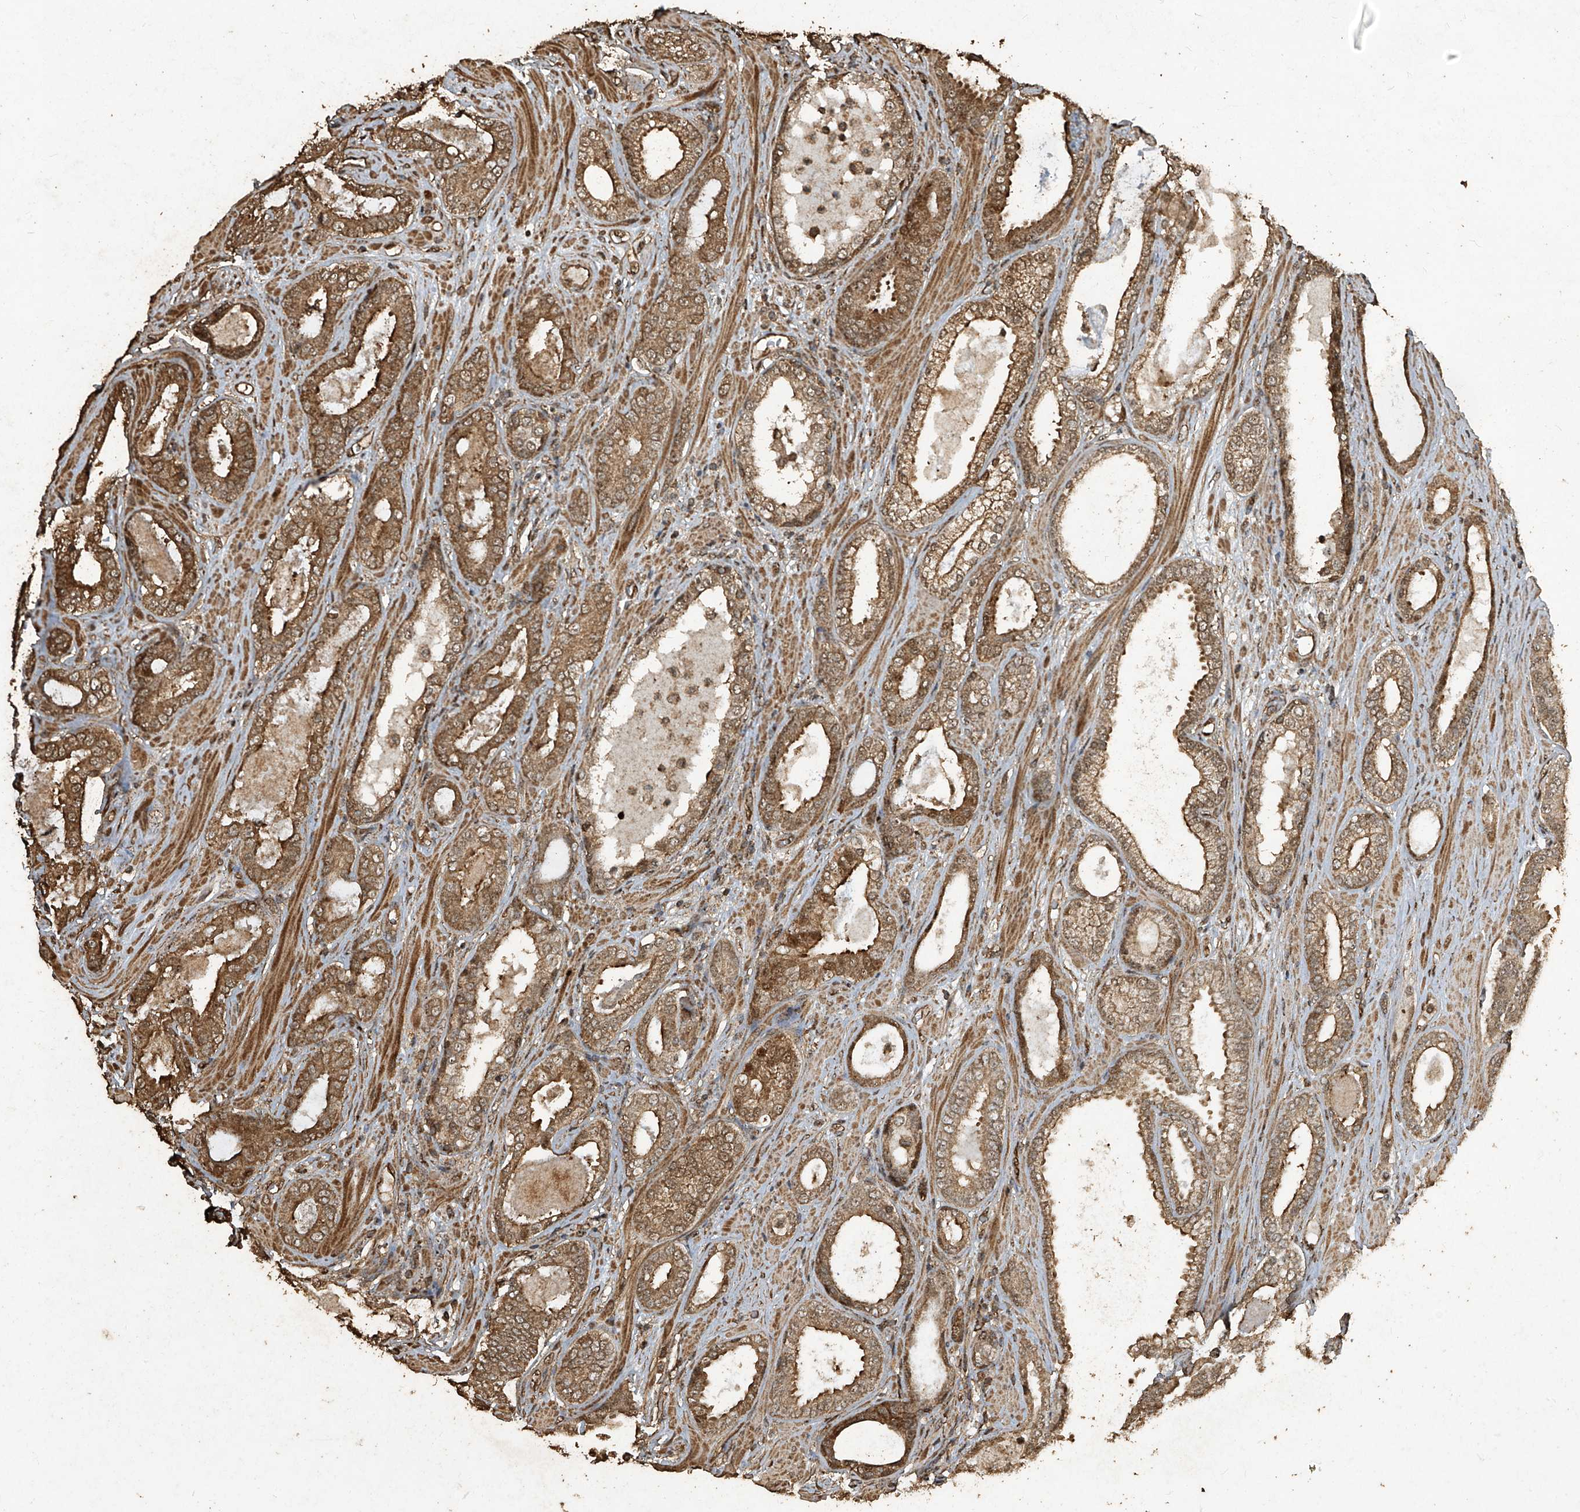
{"staining": {"intensity": "moderate", "quantity": ">75%", "location": "cytoplasmic/membranous"}, "tissue": "prostate cancer", "cell_type": "Tumor cells", "image_type": "cancer", "snomed": [{"axis": "morphology", "description": "Adenocarcinoma, High grade"}, {"axis": "topography", "description": "Prostate"}], "caption": "Brown immunohistochemical staining in prostate high-grade adenocarcinoma reveals moderate cytoplasmic/membranous positivity in about >75% of tumor cells. Immunohistochemistry stains the protein in brown and the nuclei are stained blue.", "gene": "ERBB3", "patient": {"sex": "male", "age": 60}}